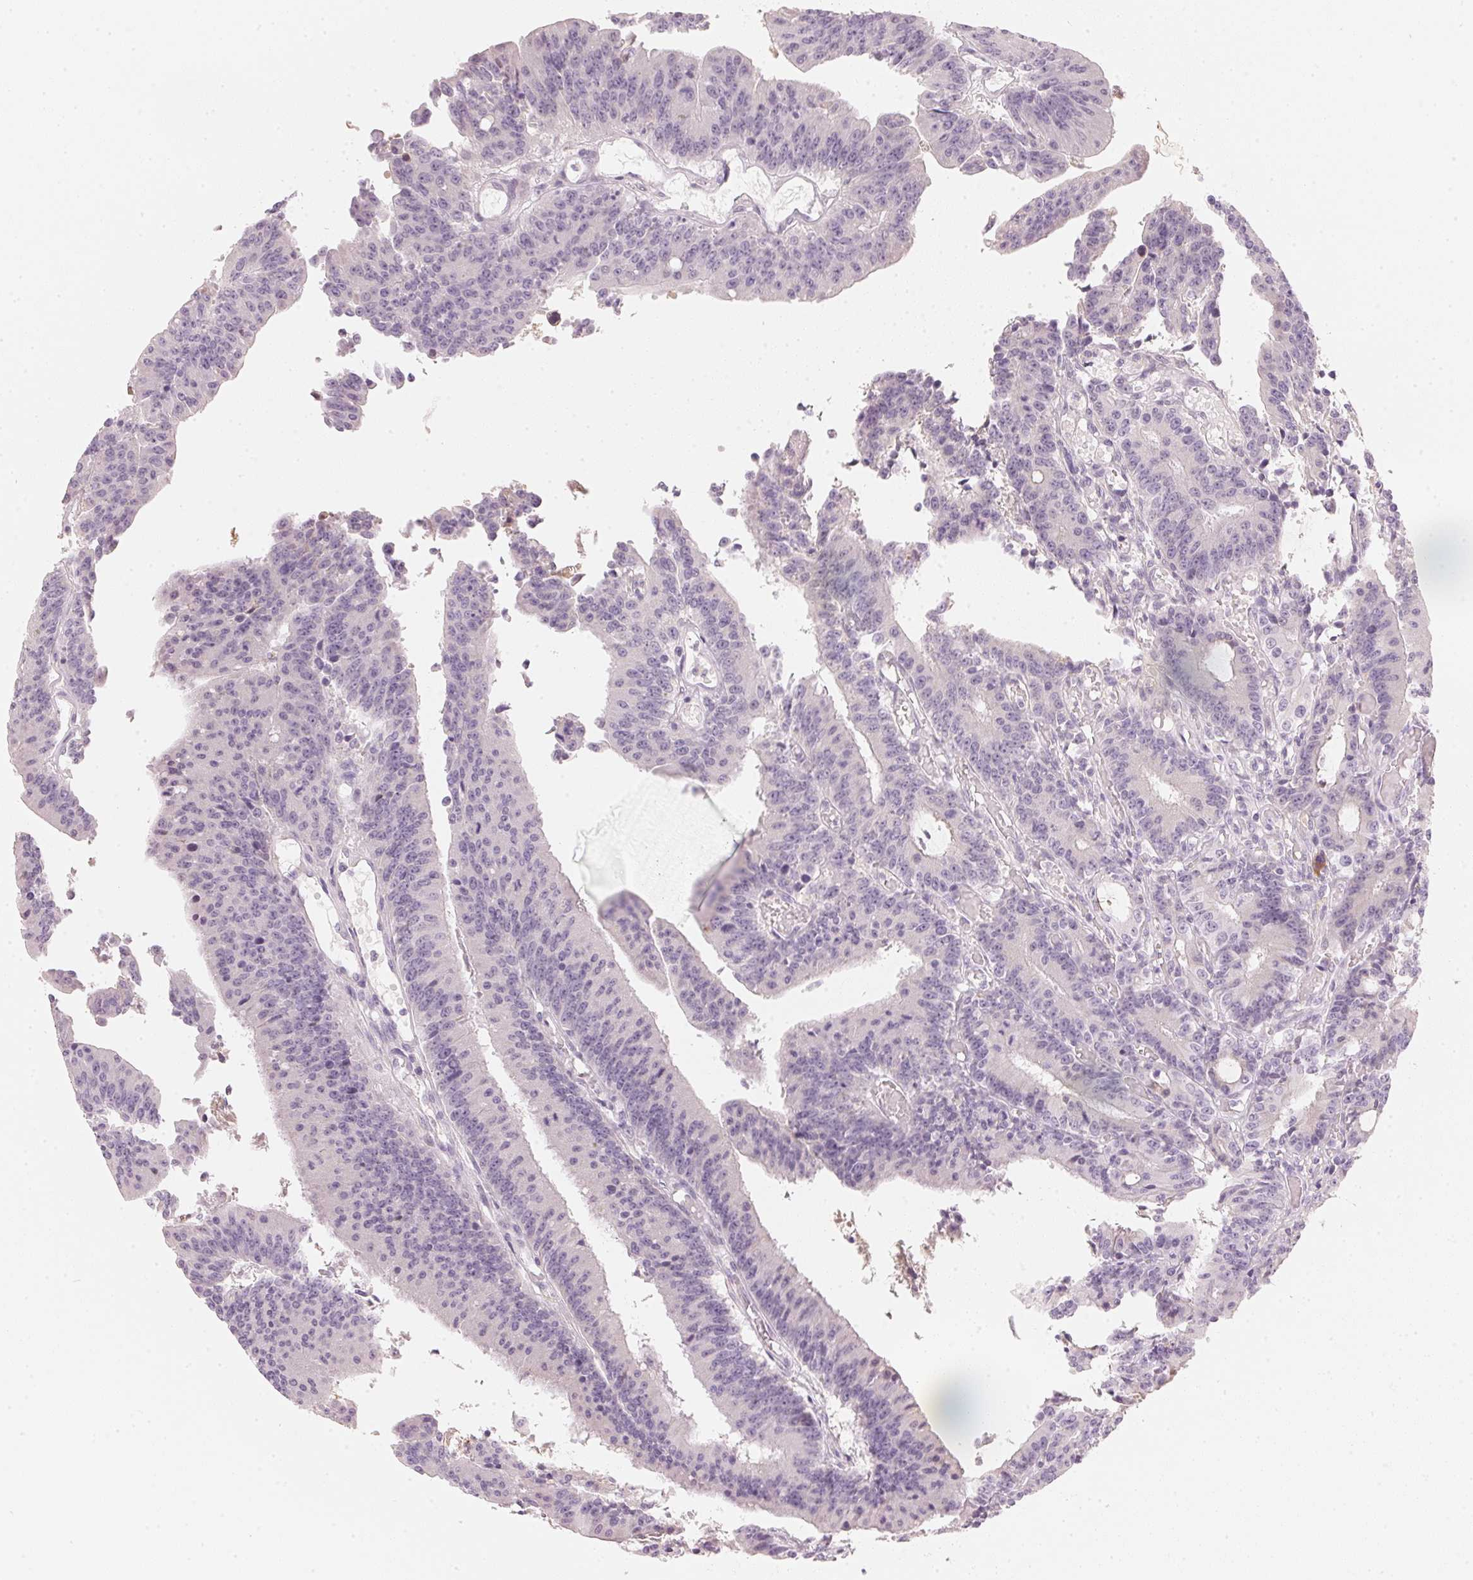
{"staining": {"intensity": "negative", "quantity": "none", "location": "none"}, "tissue": "colorectal cancer", "cell_type": "Tumor cells", "image_type": "cancer", "snomed": [{"axis": "morphology", "description": "Adenocarcinoma, NOS"}, {"axis": "topography", "description": "Colon"}], "caption": "IHC of human colorectal cancer (adenocarcinoma) demonstrates no positivity in tumor cells. (Immunohistochemistry, brightfield microscopy, high magnification).", "gene": "RMDN2", "patient": {"sex": "female", "age": 78}}